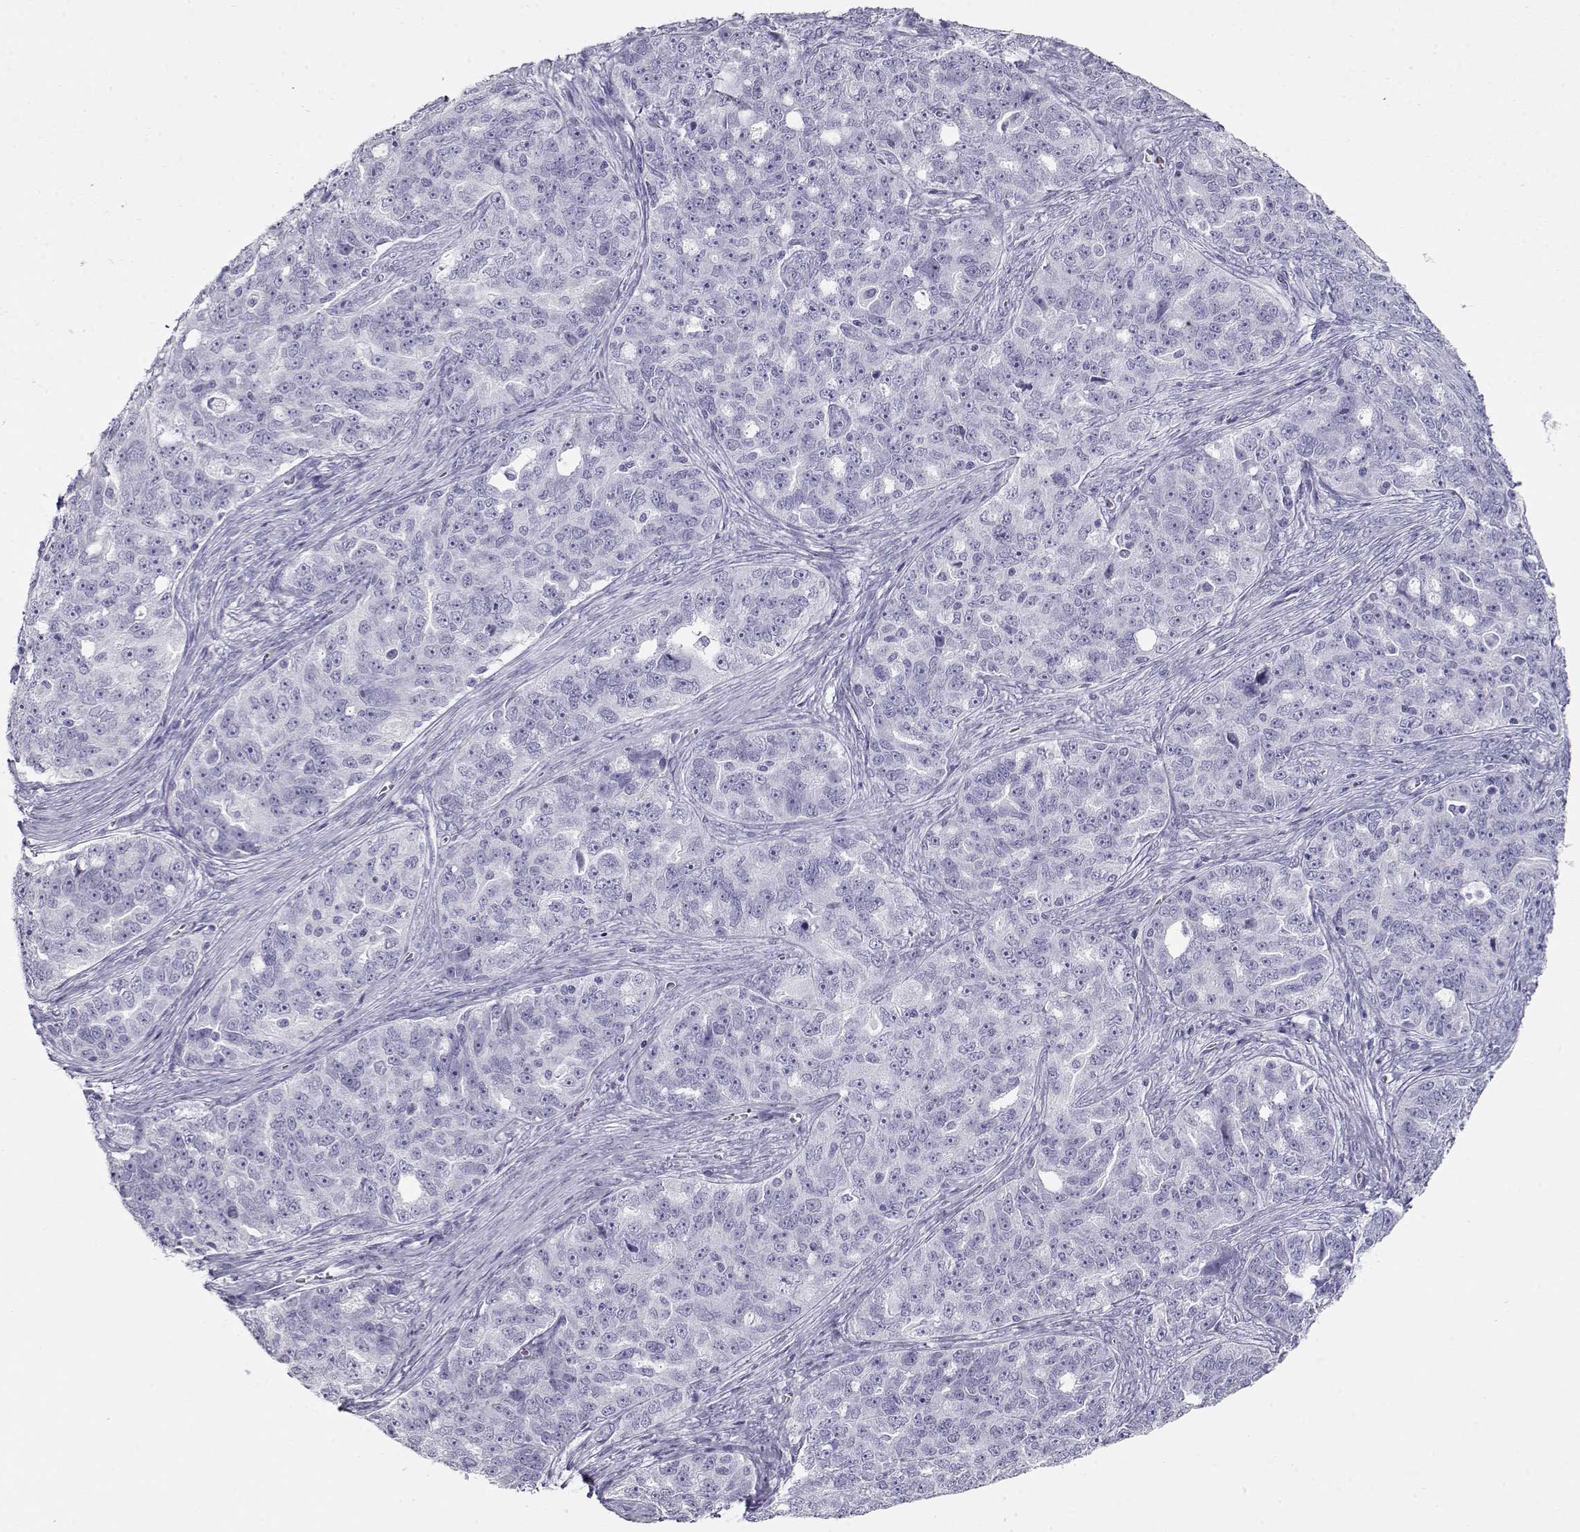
{"staining": {"intensity": "negative", "quantity": "none", "location": "none"}, "tissue": "ovarian cancer", "cell_type": "Tumor cells", "image_type": "cancer", "snomed": [{"axis": "morphology", "description": "Cystadenocarcinoma, serous, NOS"}, {"axis": "topography", "description": "Ovary"}], "caption": "DAB (3,3'-diaminobenzidine) immunohistochemical staining of human ovarian cancer shows no significant expression in tumor cells. Brightfield microscopy of immunohistochemistry stained with DAB (3,3'-diaminobenzidine) (brown) and hematoxylin (blue), captured at high magnification.", "gene": "MAGEC1", "patient": {"sex": "female", "age": 51}}